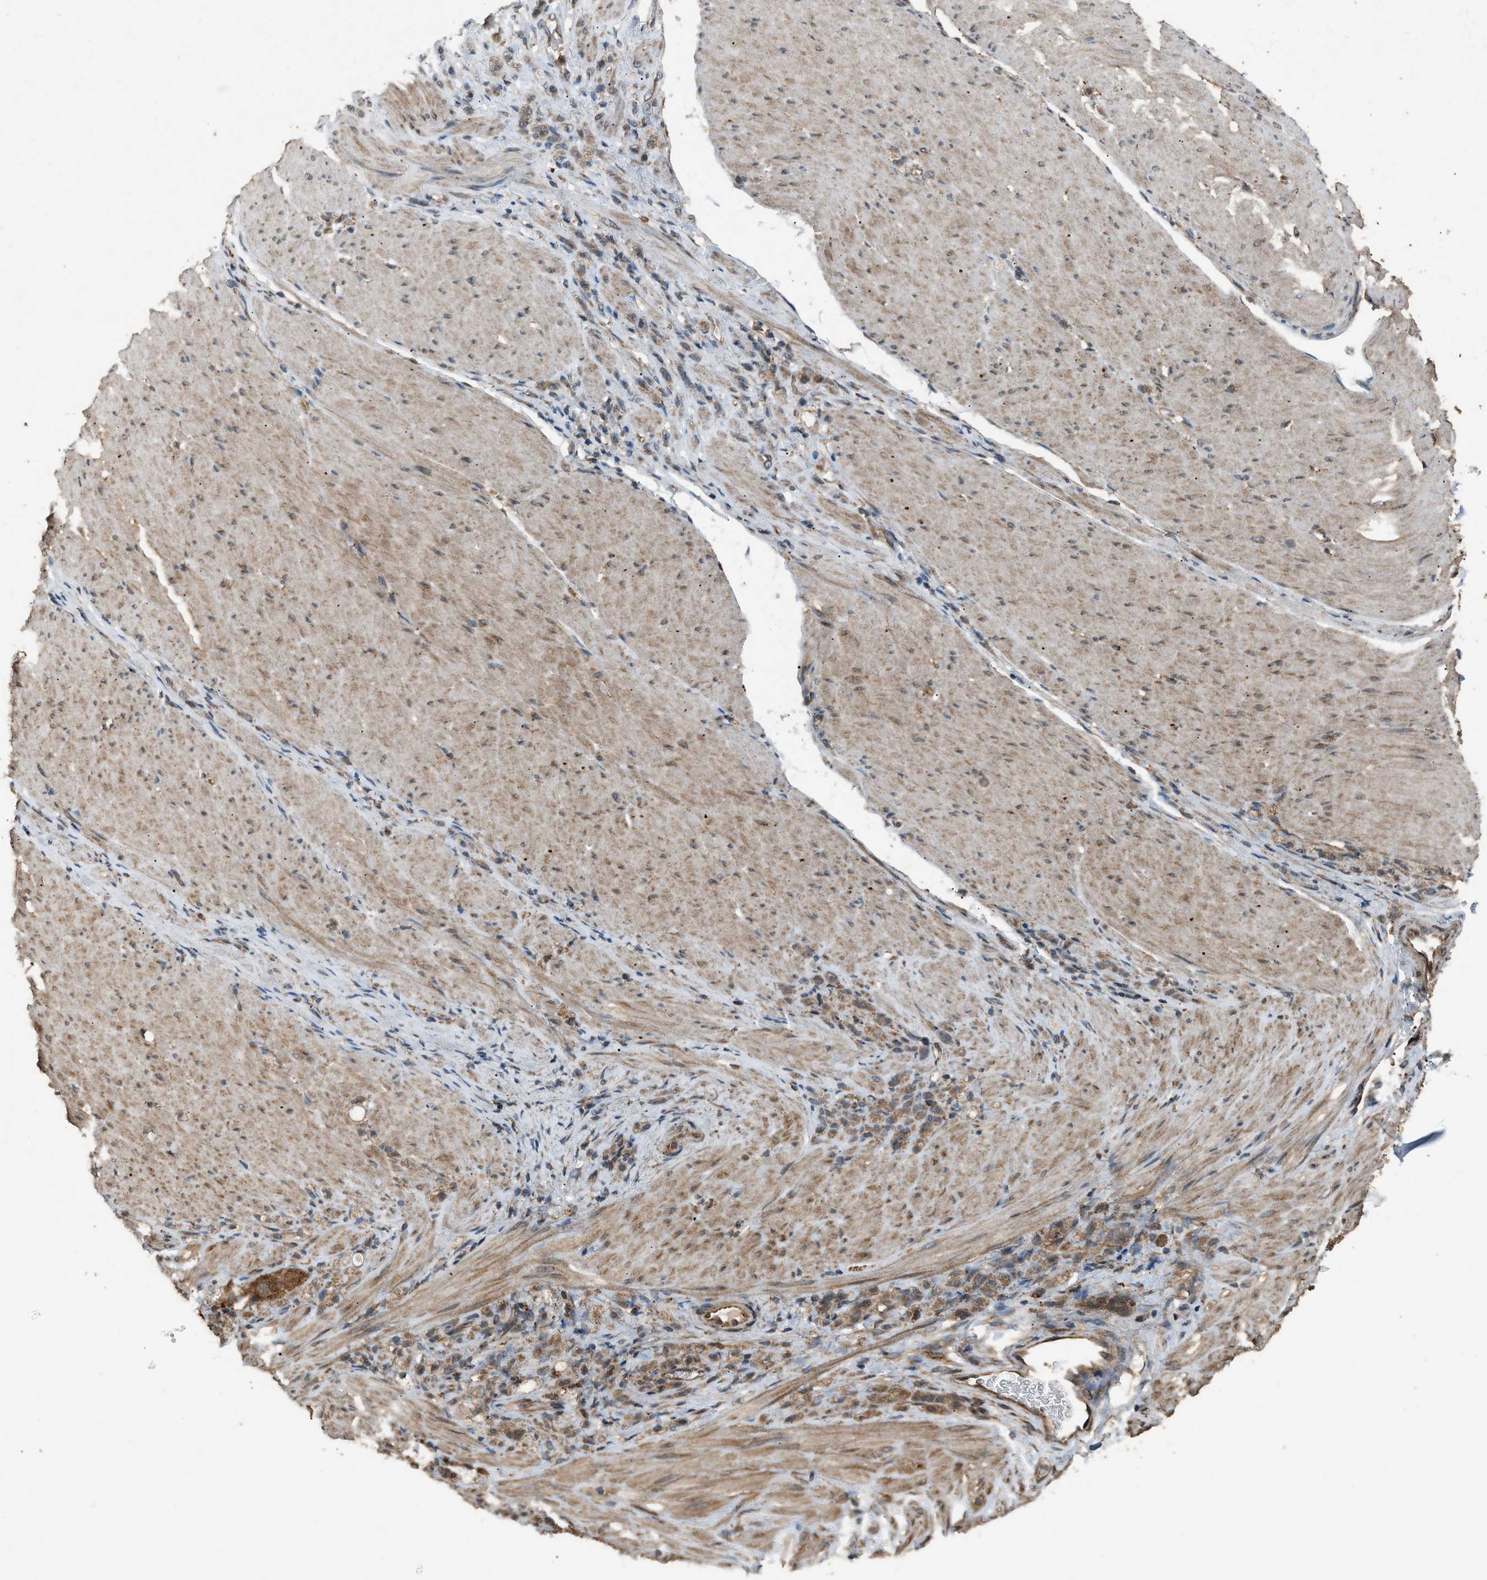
{"staining": {"intensity": "moderate", "quantity": ">75%", "location": "cytoplasmic/membranous"}, "tissue": "stomach cancer", "cell_type": "Tumor cells", "image_type": "cancer", "snomed": [{"axis": "morphology", "description": "Normal tissue, NOS"}, {"axis": "morphology", "description": "Adenocarcinoma, NOS"}, {"axis": "topography", "description": "Stomach"}], "caption": "Protein staining reveals moderate cytoplasmic/membranous positivity in about >75% of tumor cells in stomach adenocarcinoma.", "gene": "PSMD1", "patient": {"sex": "male", "age": 82}}